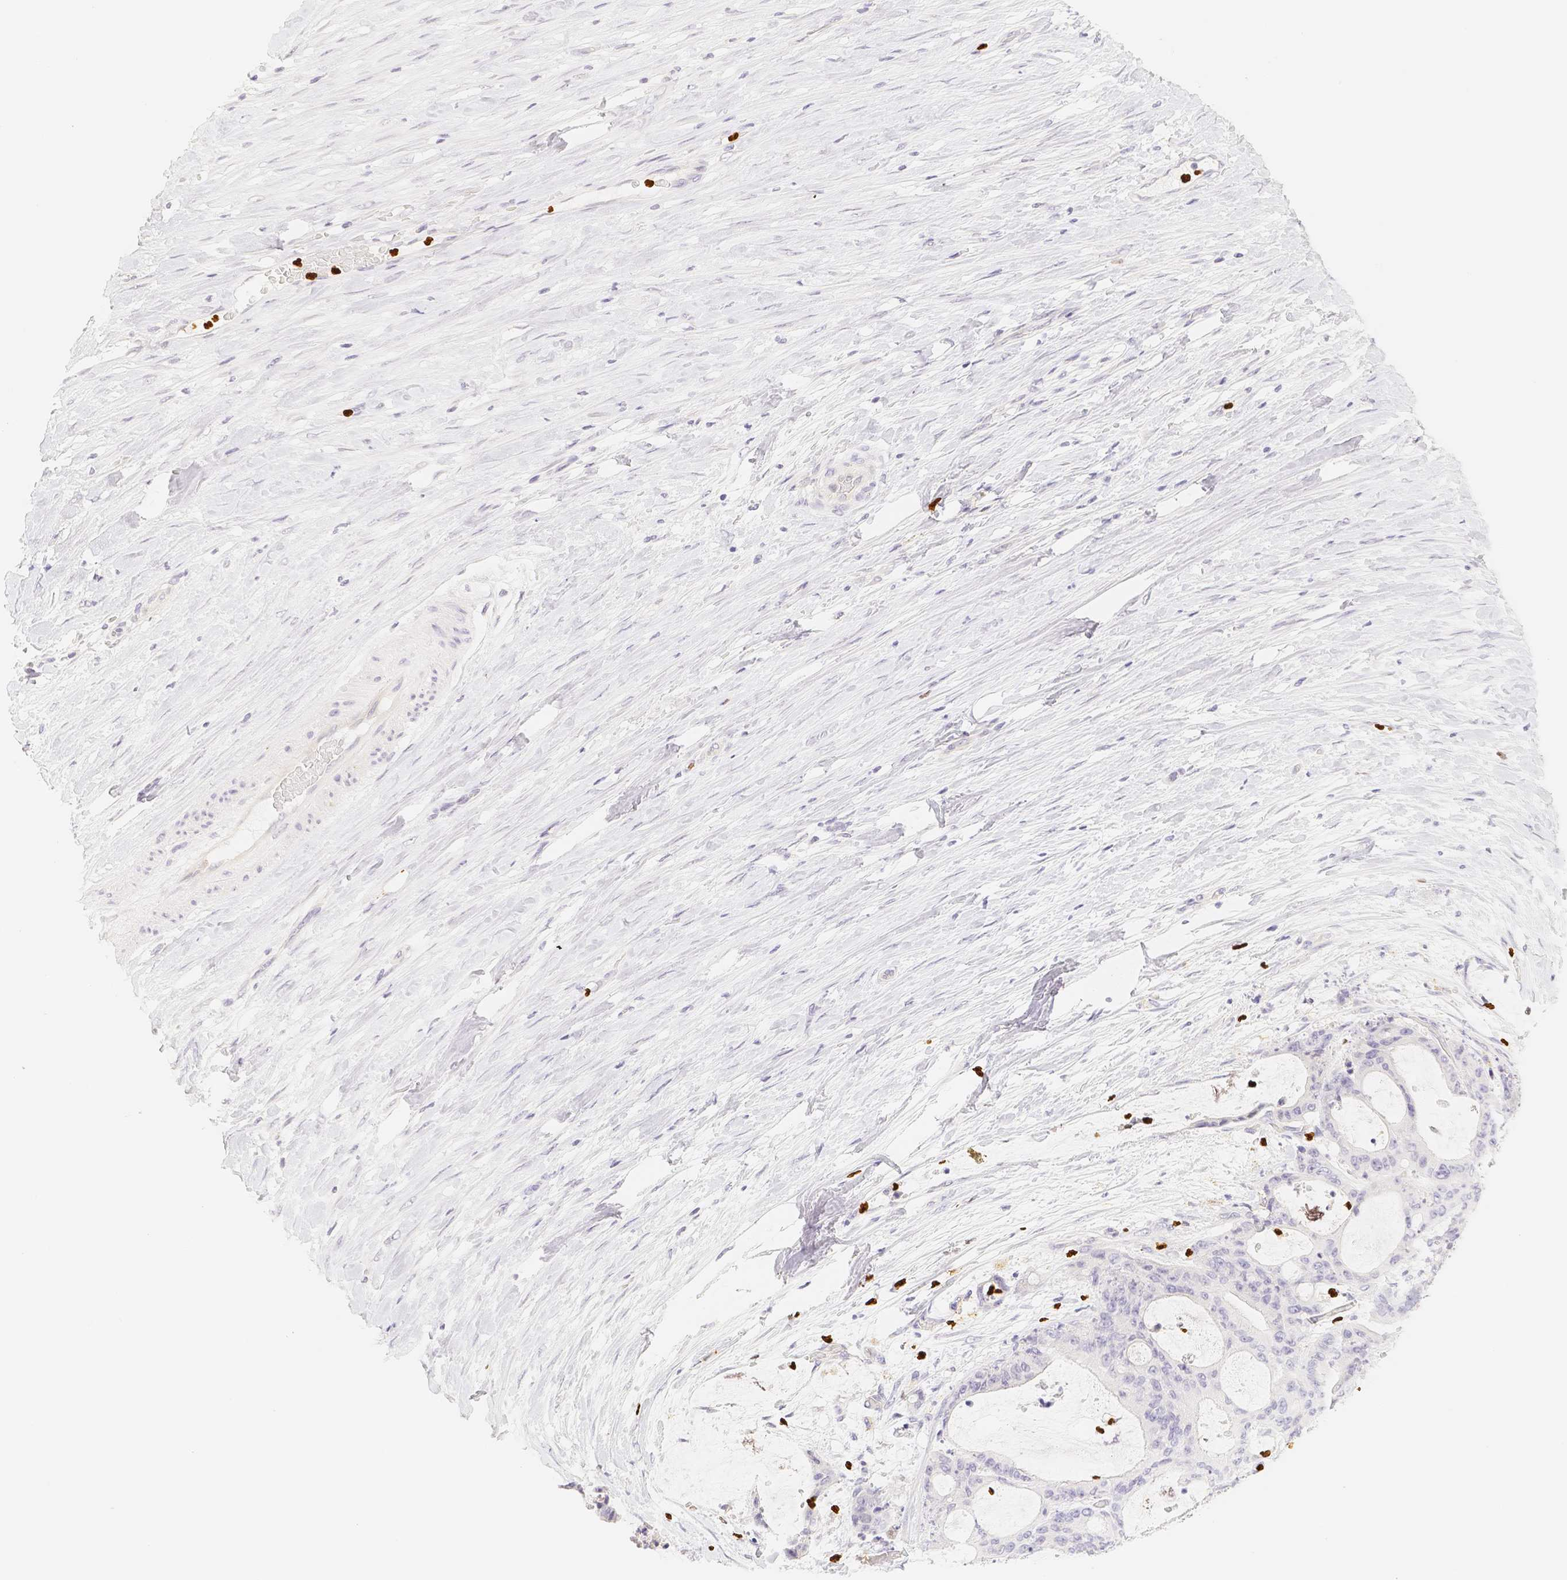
{"staining": {"intensity": "negative", "quantity": "none", "location": "none"}, "tissue": "liver cancer", "cell_type": "Tumor cells", "image_type": "cancer", "snomed": [{"axis": "morphology", "description": "Cholangiocarcinoma"}, {"axis": "topography", "description": "Liver"}], "caption": "A histopathology image of cholangiocarcinoma (liver) stained for a protein displays no brown staining in tumor cells.", "gene": "PADI4", "patient": {"sex": "female", "age": 73}}